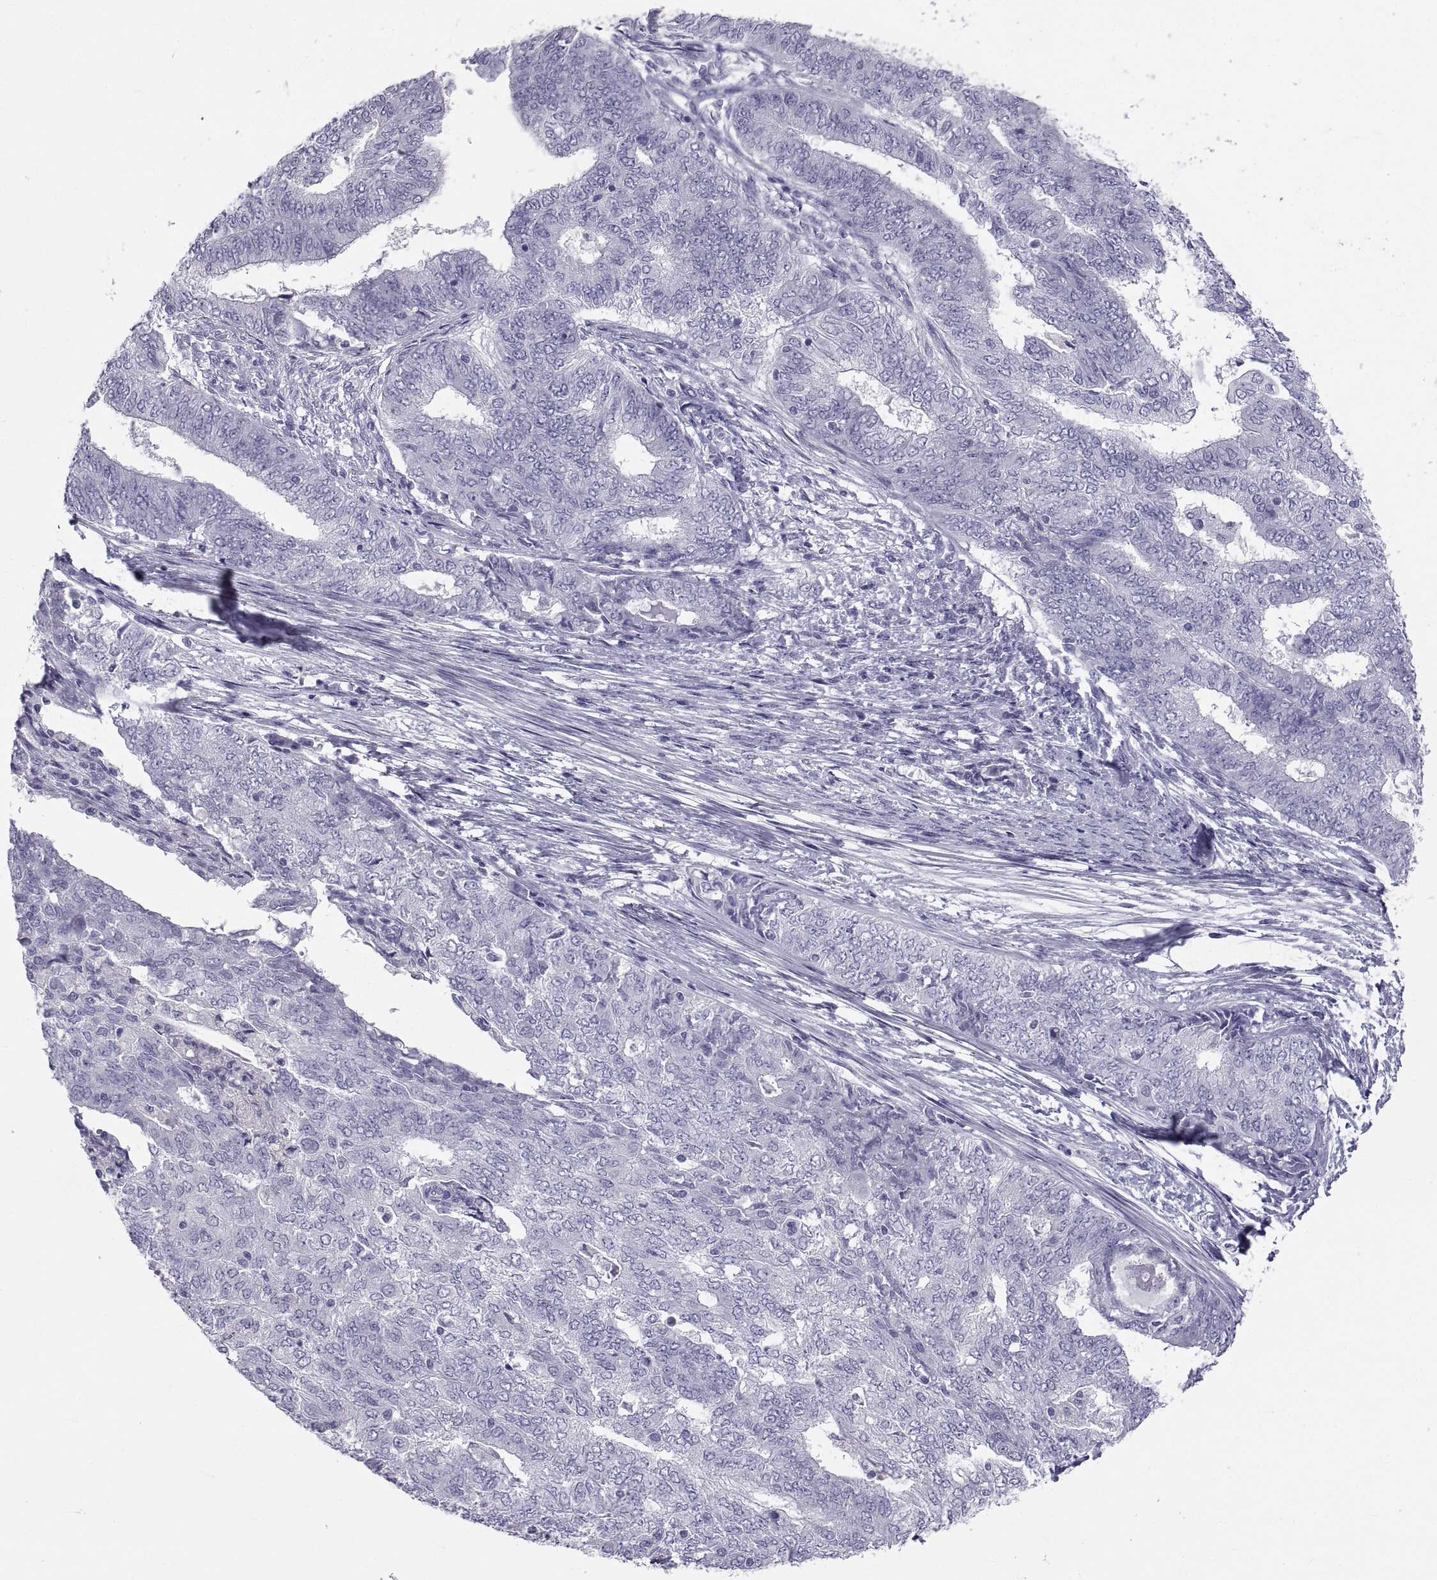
{"staining": {"intensity": "negative", "quantity": "none", "location": "none"}, "tissue": "endometrial cancer", "cell_type": "Tumor cells", "image_type": "cancer", "snomed": [{"axis": "morphology", "description": "Adenocarcinoma, NOS"}, {"axis": "topography", "description": "Endometrium"}], "caption": "Immunohistochemistry (IHC) image of neoplastic tissue: human adenocarcinoma (endometrial) stained with DAB displays no significant protein expression in tumor cells. Brightfield microscopy of immunohistochemistry (IHC) stained with DAB (brown) and hematoxylin (blue), captured at high magnification.", "gene": "PCSK1N", "patient": {"sex": "female", "age": 62}}